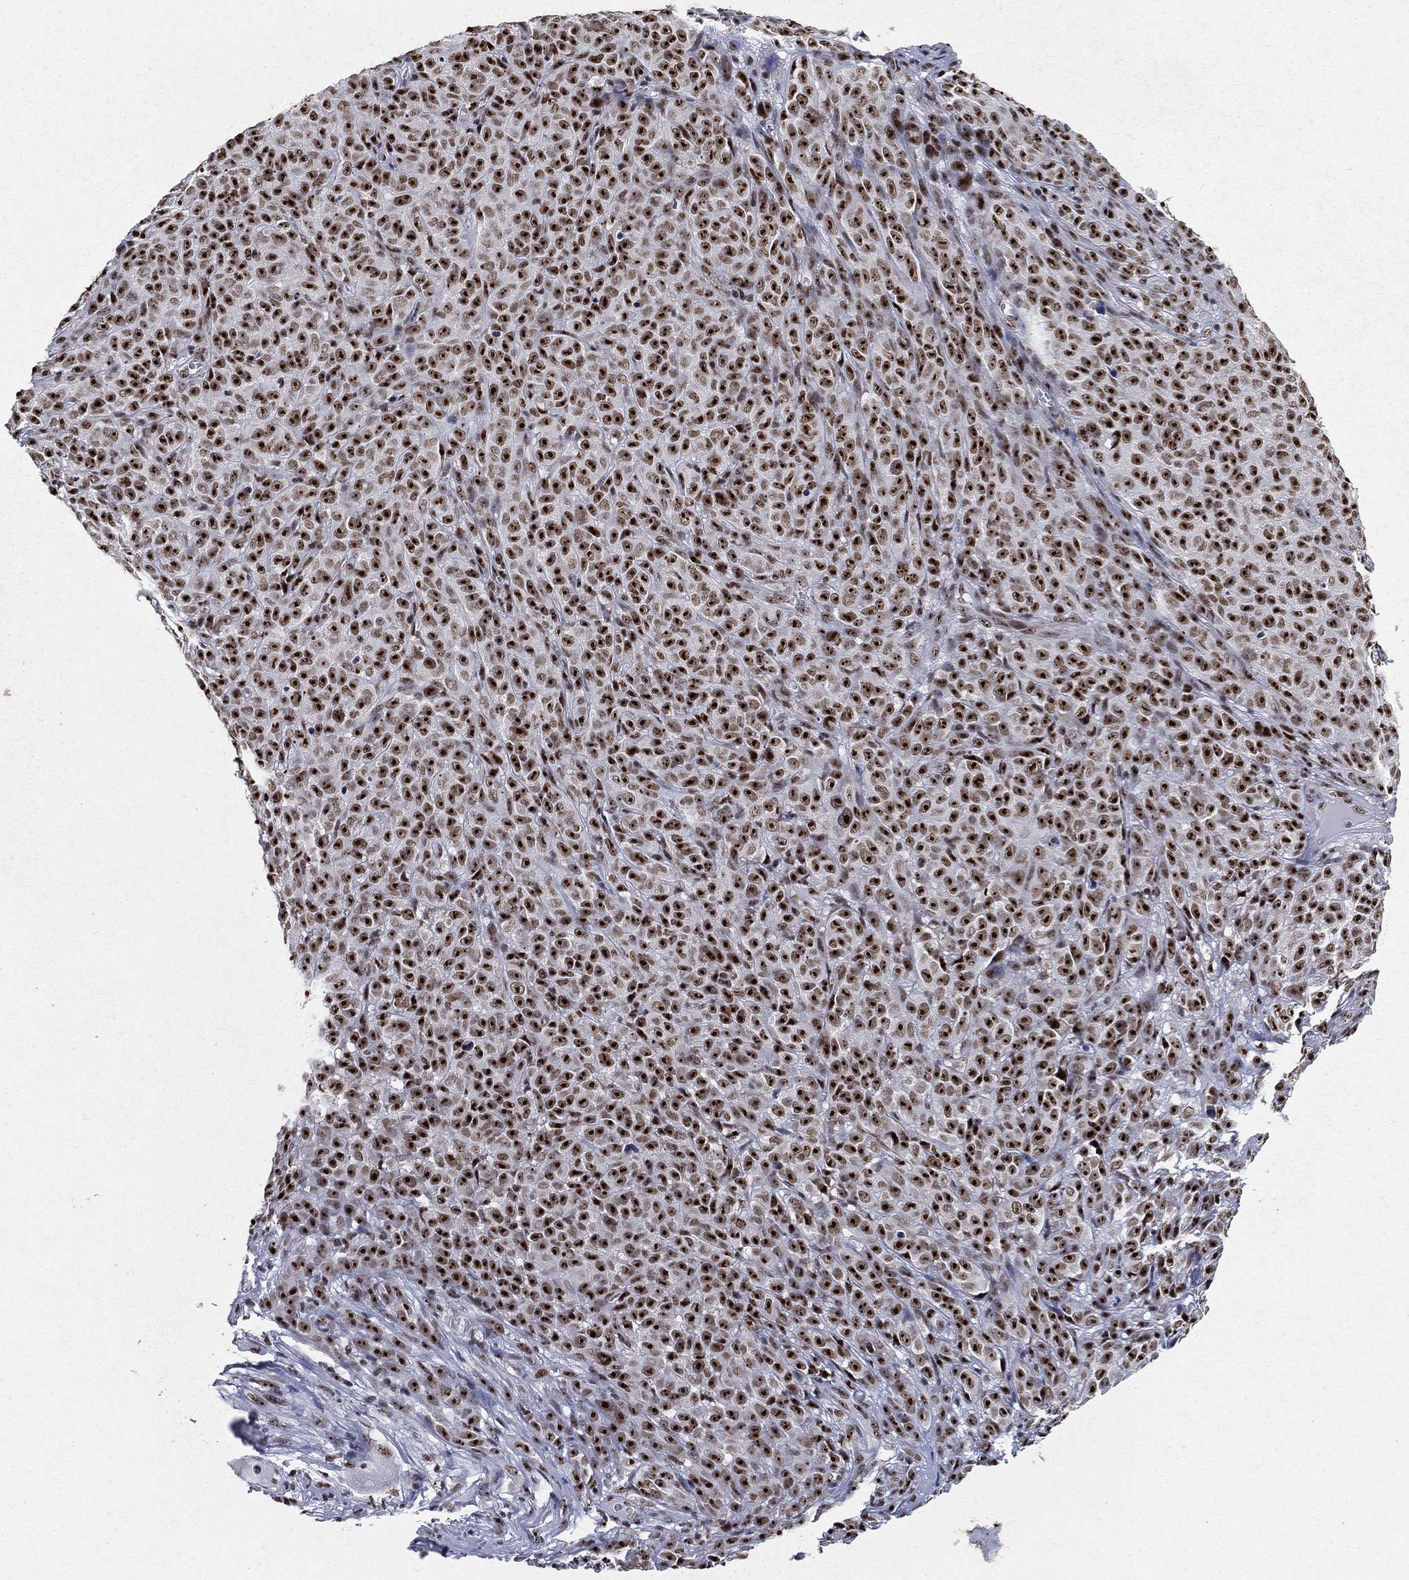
{"staining": {"intensity": "strong", "quantity": ">75%", "location": "nuclear"}, "tissue": "melanoma", "cell_type": "Tumor cells", "image_type": "cancer", "snomed": [{"axis": "morphology", "description": "Malignant melanoma, NOS"}, {"axis": "topography", "description": "Skin"}], "caption": "High-magnification brightfield microscopy of malignant melanoma stained with DAB (3,3'-diaminobenzidine) (brown) and counterstained with hematoxylin (blue). tumor cells exhibit strong nuclear positivity is identified in about>75% of cells. The protein of interest is shown in brown color, while the nuclei are stained blue.", "gene": "DDX27", "patient": {"sex": "female", "age": 82}}